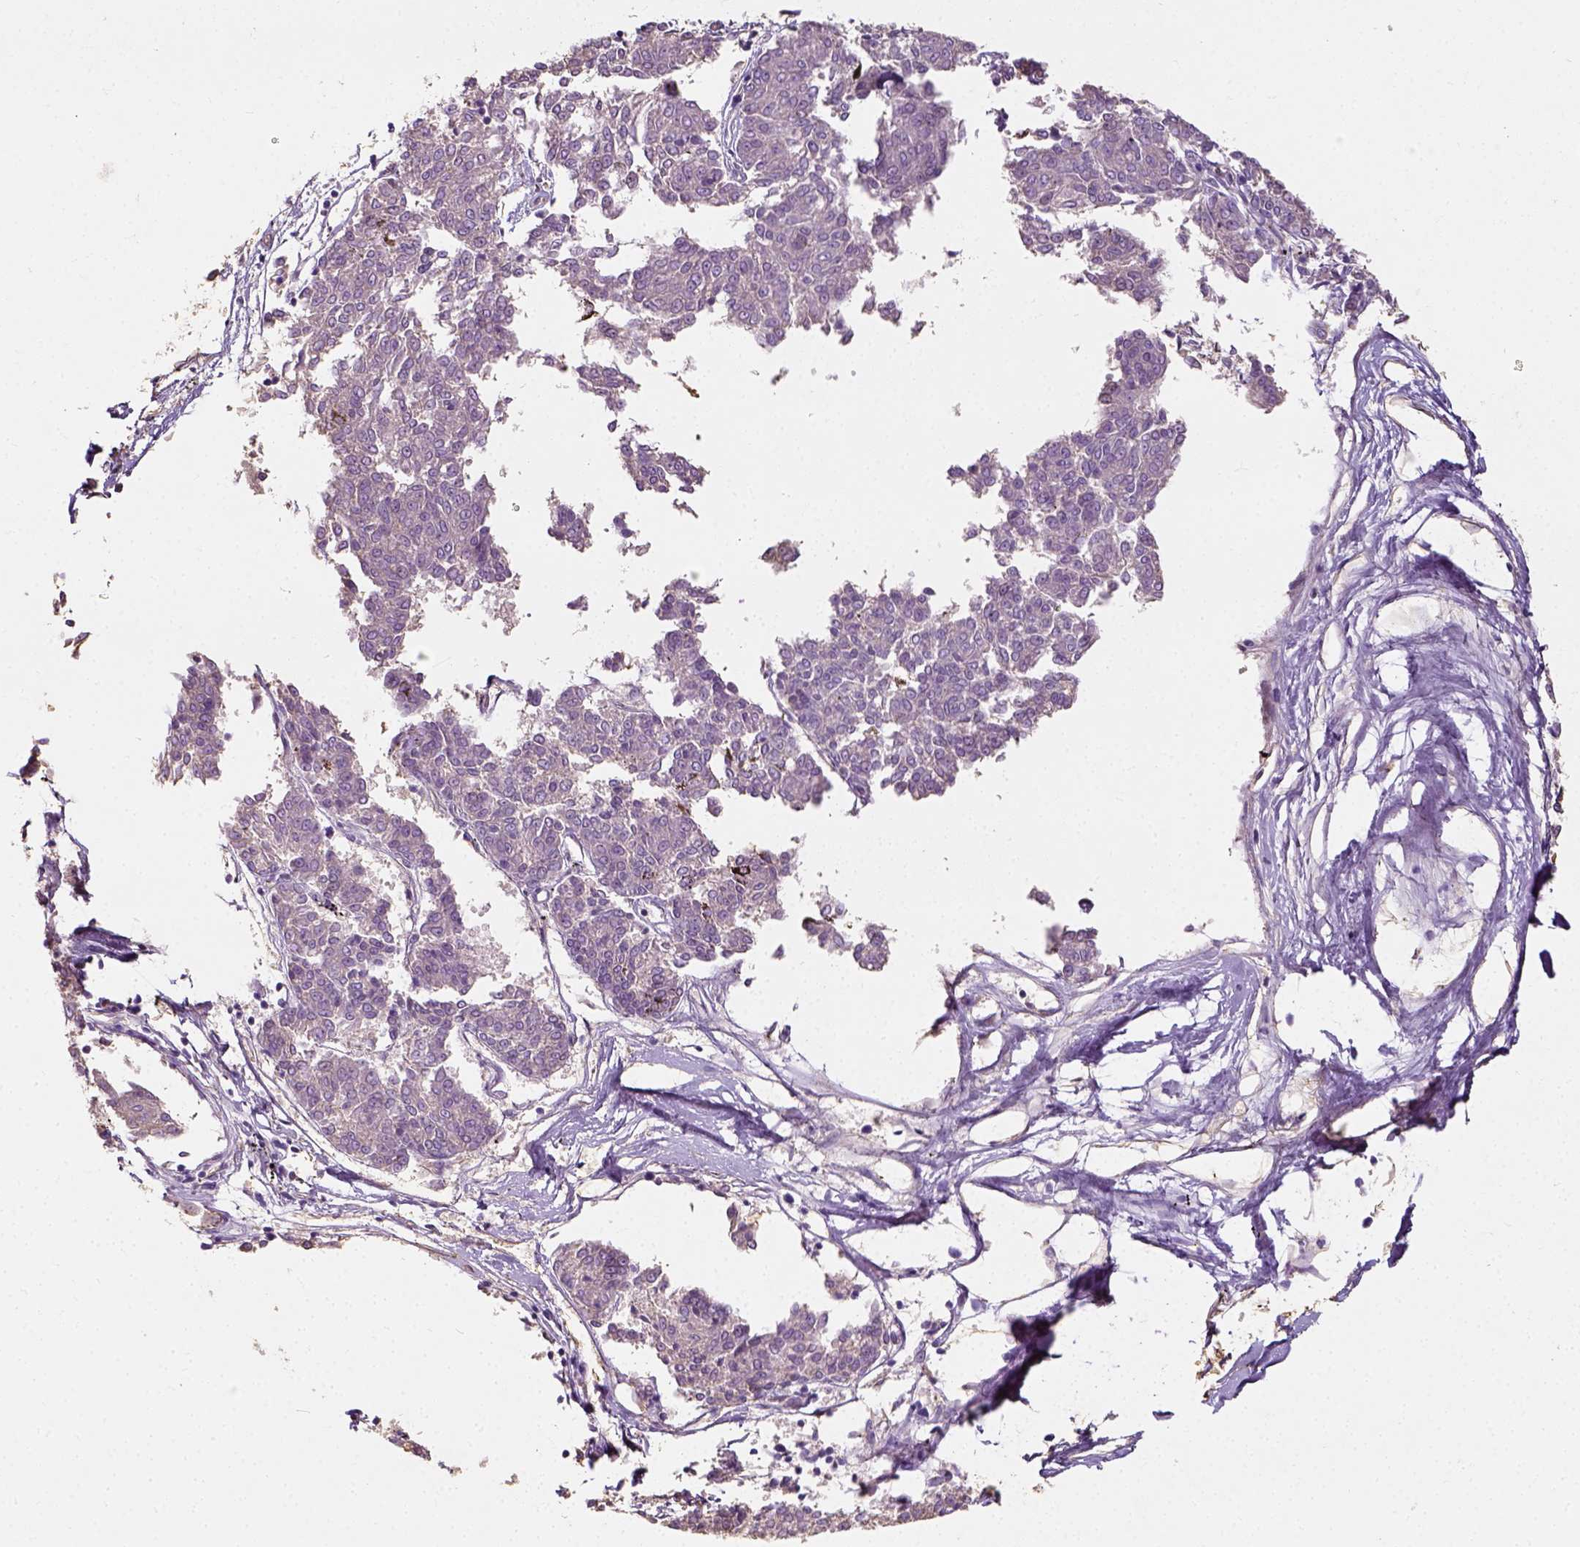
{"staining": {"intensity": "negative", "quantity": "none", "location": "none"}, "tissue": "melanoma", "cell_type": "Tumor cells", "image_type": "cancer", "snomed": [{"axis": "morphology", "description": "Malignant melanoma, NOS"}, {"axis": "topography", "description": "Skin"}], "caption": "DAB immunohistochemical staining of malignant melanoma reveals no significant expression in tumor cells. (Brightfield microscopy of DAB immunohistochemistry (IHC) at high magnification).", "gene": "DHCR24", "patient": {"sex": "female", "age": 72}}